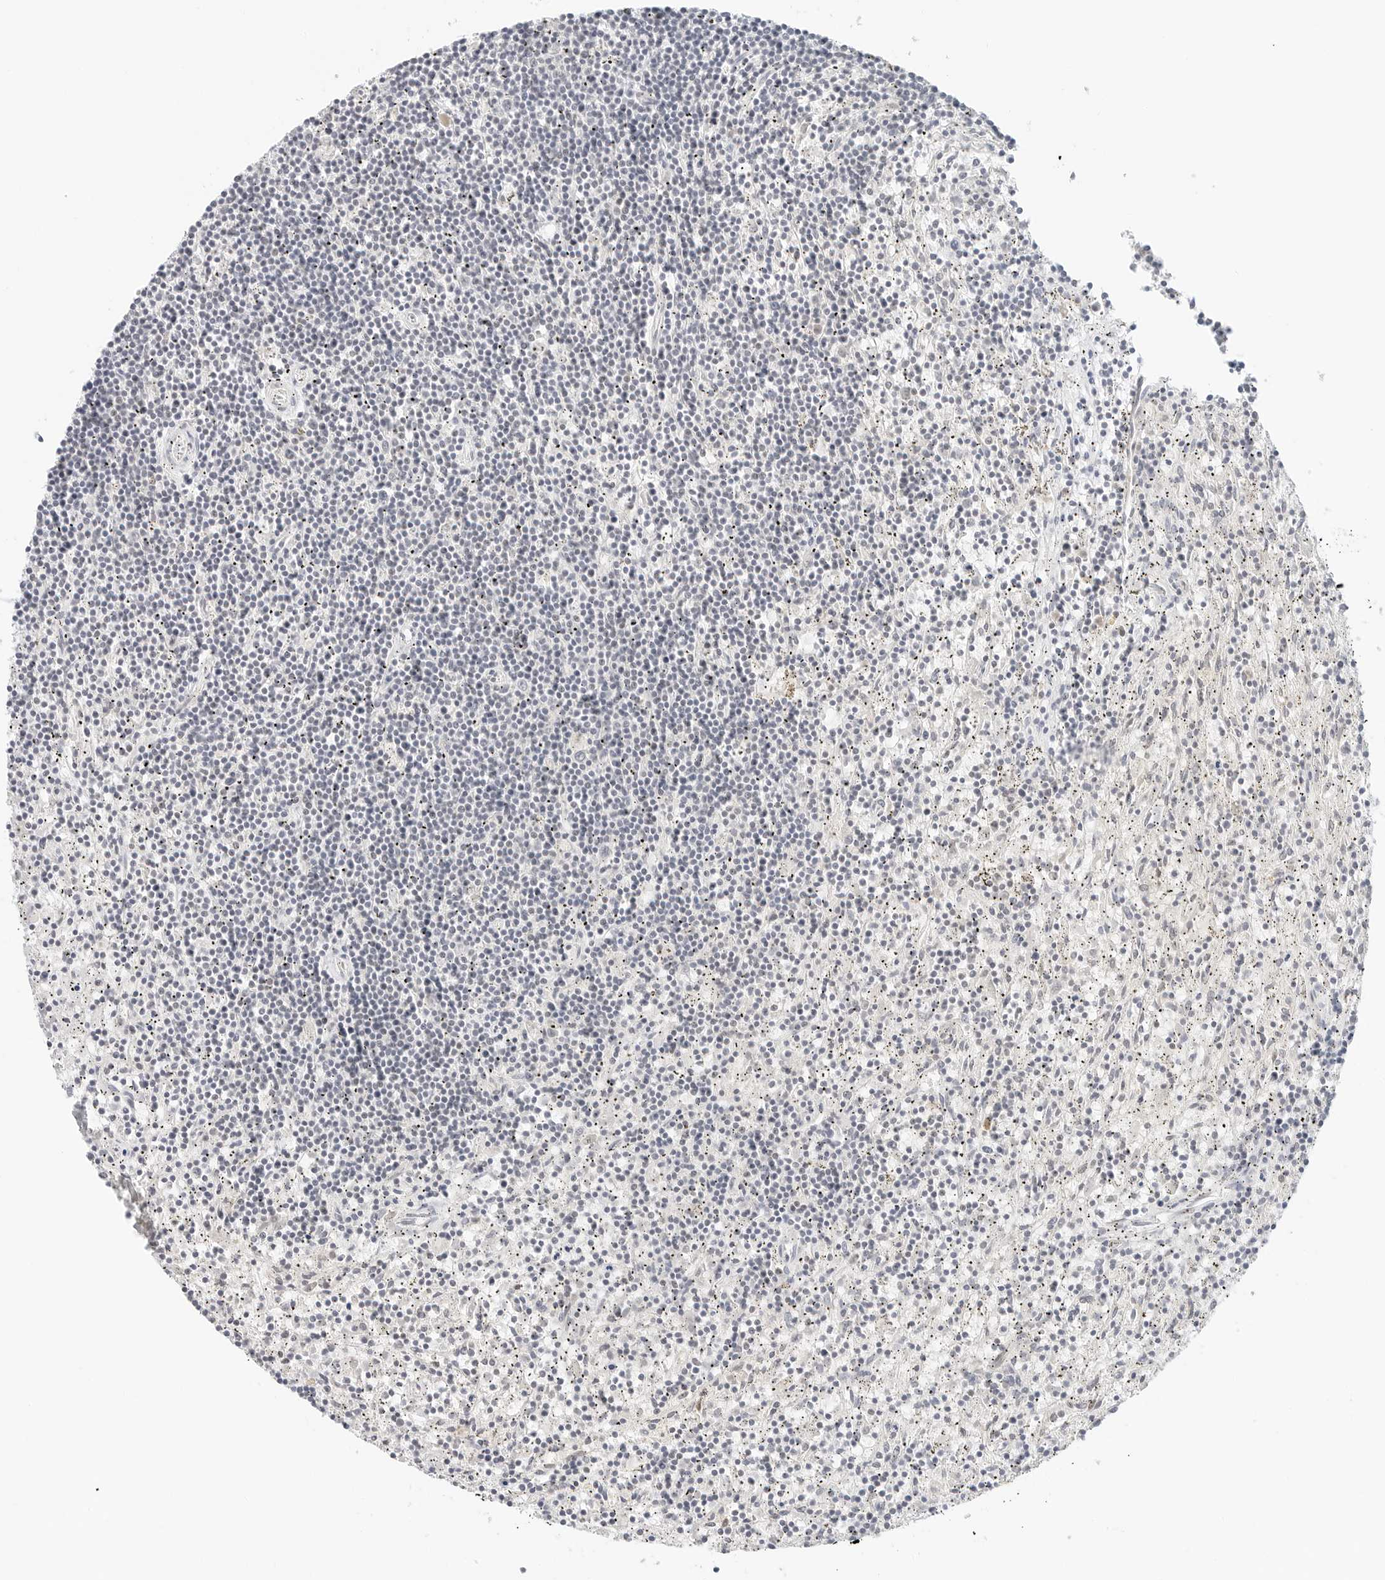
{"staining": {"intensity": "negative", "quantity": "none", "location": "none"}, "tissue": "lymphoma", "cell_type": "Tumor cells", "image_type": "cancer", "snomed": [{"axis": "morphology", "description": "Malignant lymphoma, non-Hodgkin's type, Low grade"}, {"axis": "topography", "description": "Spleen"}], "caption": "The image demonstrates no staining of tumor cells in lymphoma.", "gene": "NEO1", "patient": {"sex": "male", "age": 76}}